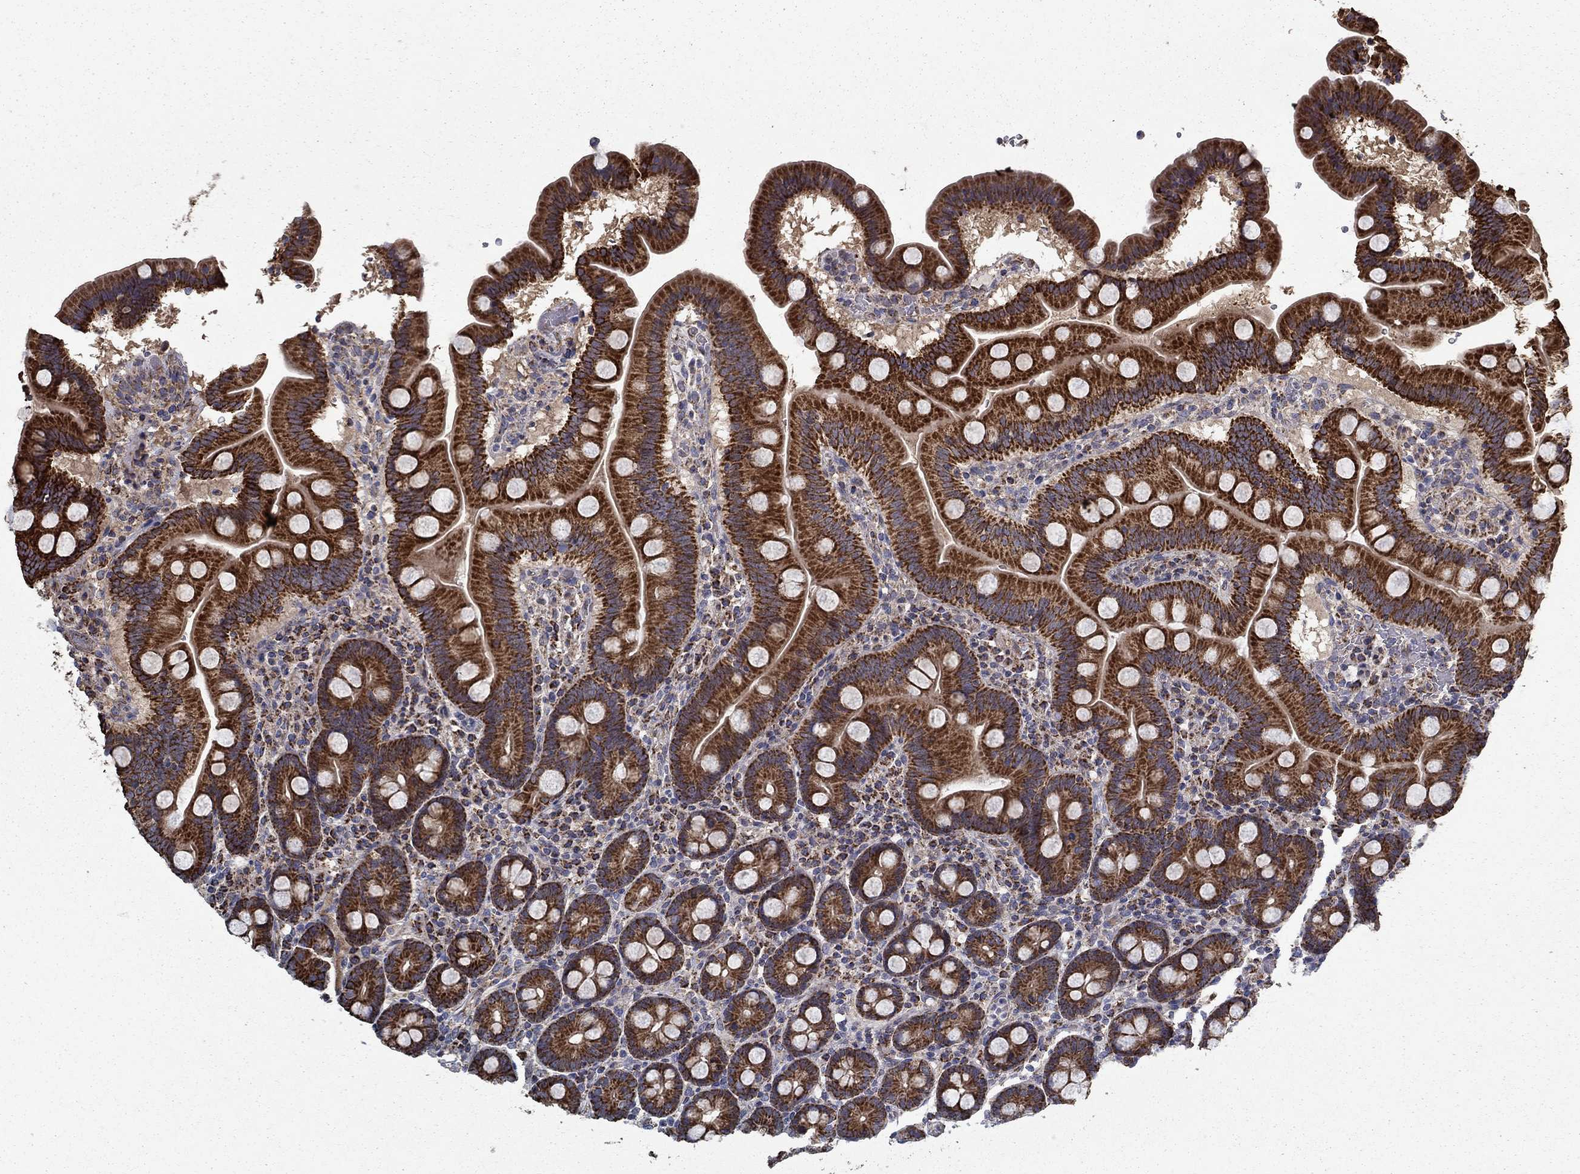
{"staining": {"intensity": "strong", "quantity": ">75%", "location": "cytoplasmic/membranous"}, "tissue": "duodenum", "cell_type": "Glandular cells", "image_type": "normal", "snomed": [{"axis": "morphology", "description": "Normal tissue, NOS"}, {"axis": "topography", "description": "Duodenum"}], "caption": "The immunohistochemical stain labels strong cytoplasmic/membranous expression in glandular cells of benign duodenum. Nuclei are stained in blue.", "gene": "NDUFS8", "patient": {"sex": "male", "age": 59}}